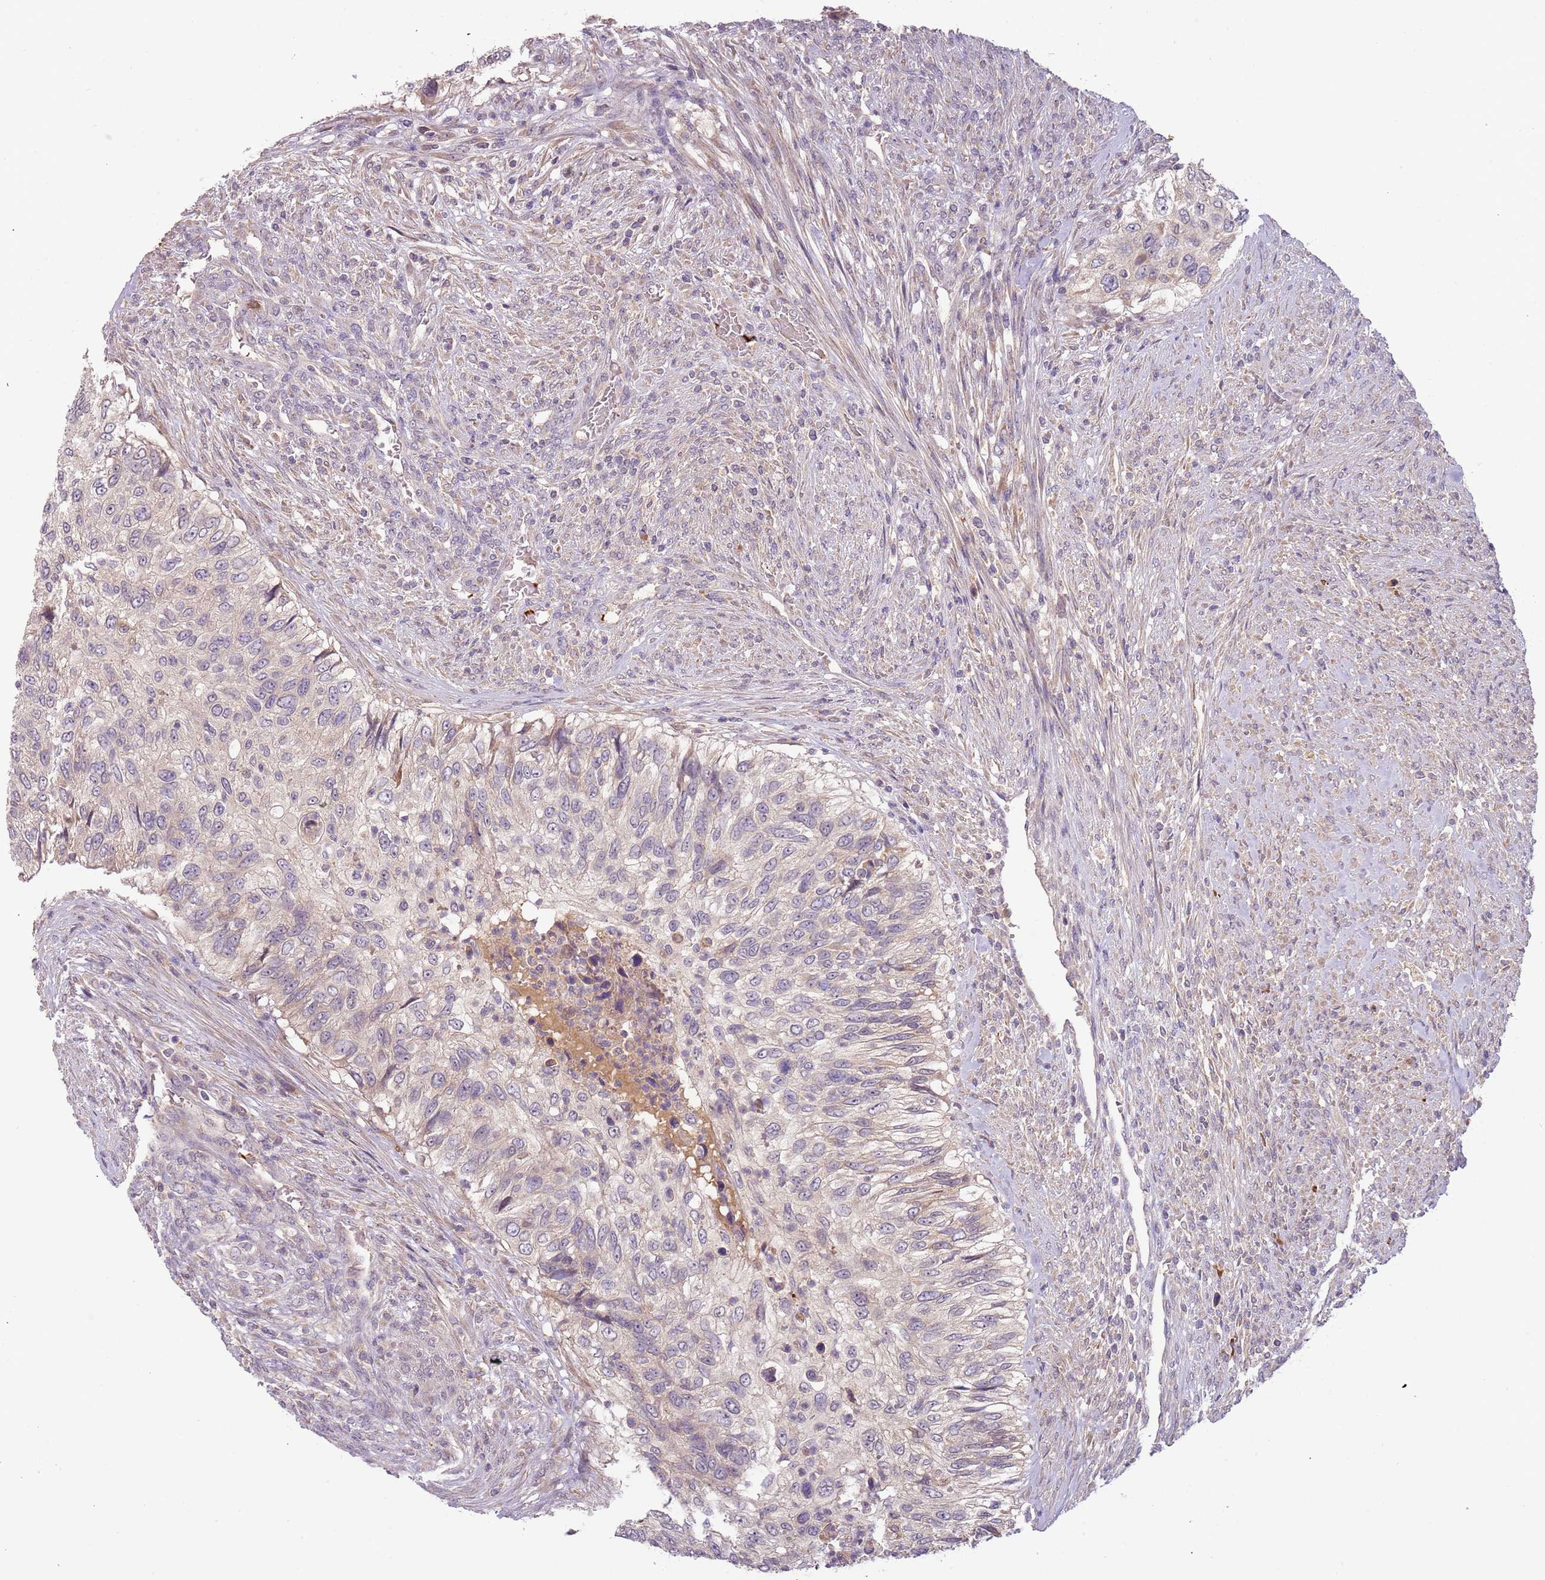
{"staining": {"intensity": "negative", "quantity": "none", "location": "none"}, "tissue": "urothelial cancer", "cell_type": "Tumor cells", "image_type": "cancer", "snomed": [{"axis": "morphology", "description": "Urothelial carcinoma, High grade"}, {"axis": "topography", "description": "Urinary bladder"}], "caption": "Photomicrograph shows no protein expression in tumor cells of urothelial carcinoma (high-grade) tissue.", "gene": "FECH", "patient": {"sex": "female", "age": 60}}